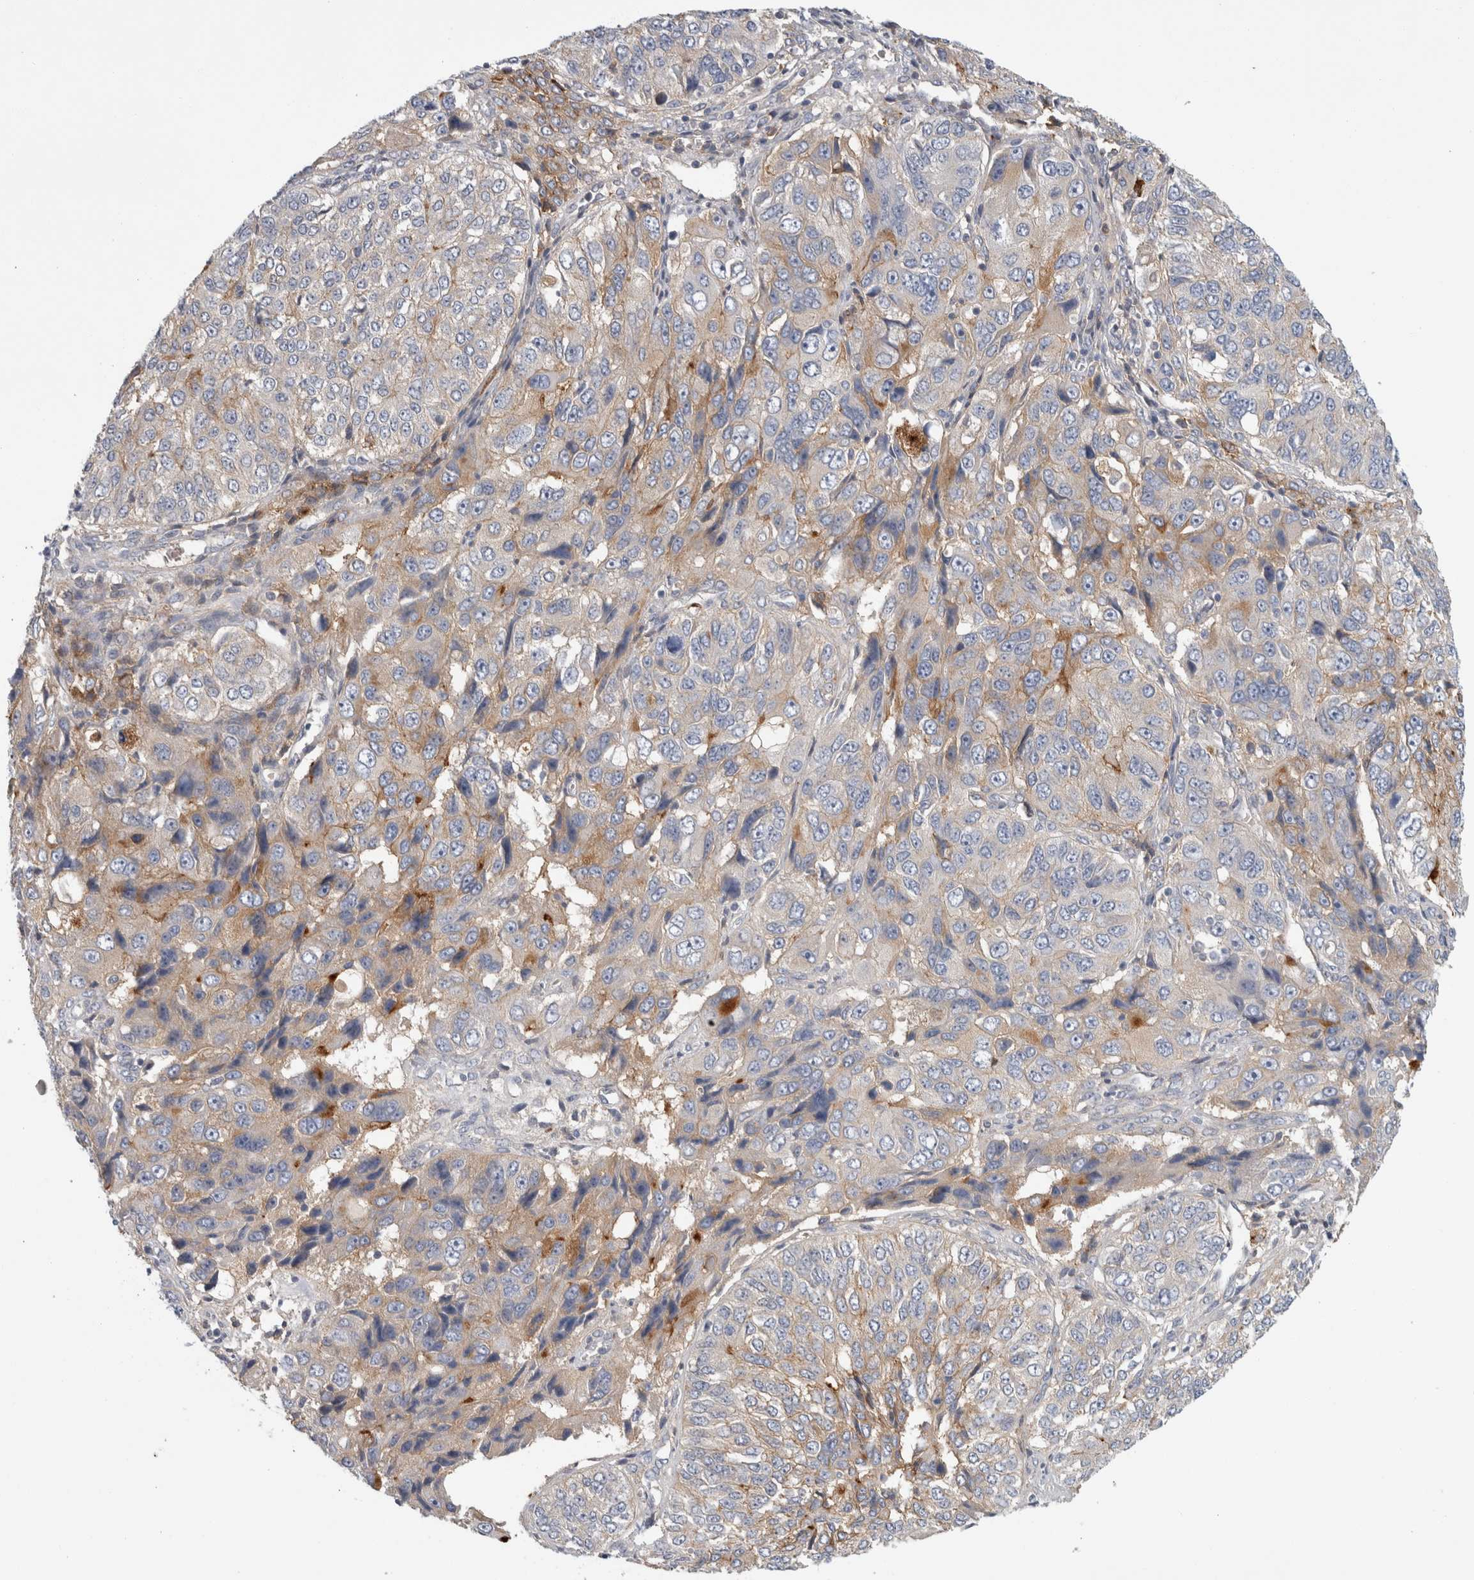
{"staining": {"intensity": "moderate", "quantity": "<25%", "location": "cytoplasmic/membranous"}, "tissue": "ovarian cancer", "cell_type": "Tumor cells", "image_type": "cancer", "snomed": [{"axis": "morphology", "description": "Carcinoma, endometroid"}, {"axis": "topography", "description": "Ovary"}], "caption": "A photomicrograph showing moderate cytoplasmic/membranous staining in about <25% of tumor cells in ovarian cancer (endometroid carcinoma), as visualized by brown immunohistochemical staining.", "gene": "CD55", "patient": {"sex": "female", "age": 51}}